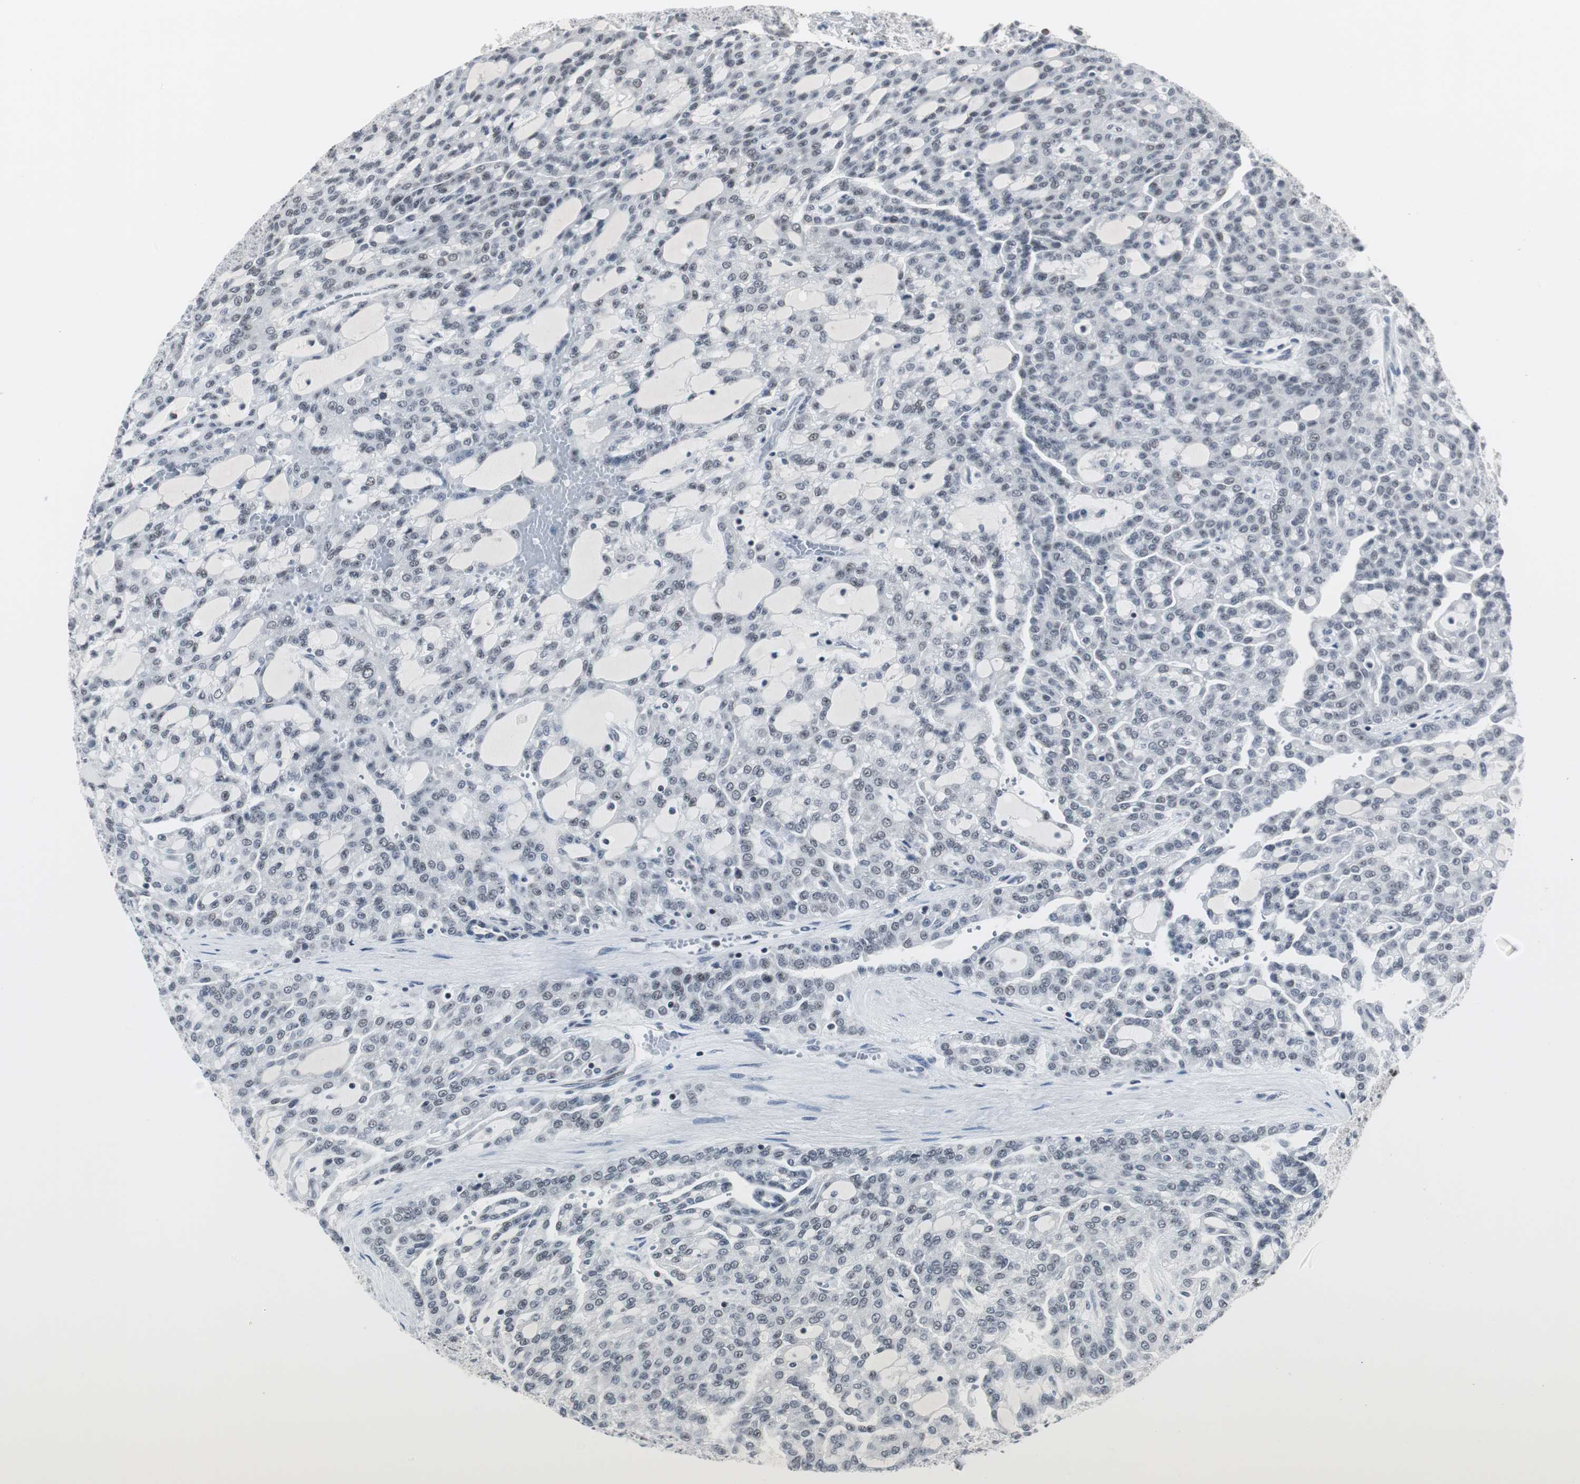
{"staining": {"intensity": "negative", "quantity": "none", "location": "none"}, "tissue": "renal cancer", "cell_type": "Tumor cells", "image_type": "cancer", "snomed": [{"axis": "morphology", "description": "Adenocarcinoma, NOS"}, {"axis": "topography", "description": "Kidney"}], "caption": "Immunohistochemistry (IHC) of human renal cancer (adenocarcinoma) demonstrates no staining in tumor cells.", "gene": "RAD9A", "patient": {"sex": "male", "age": 63}}